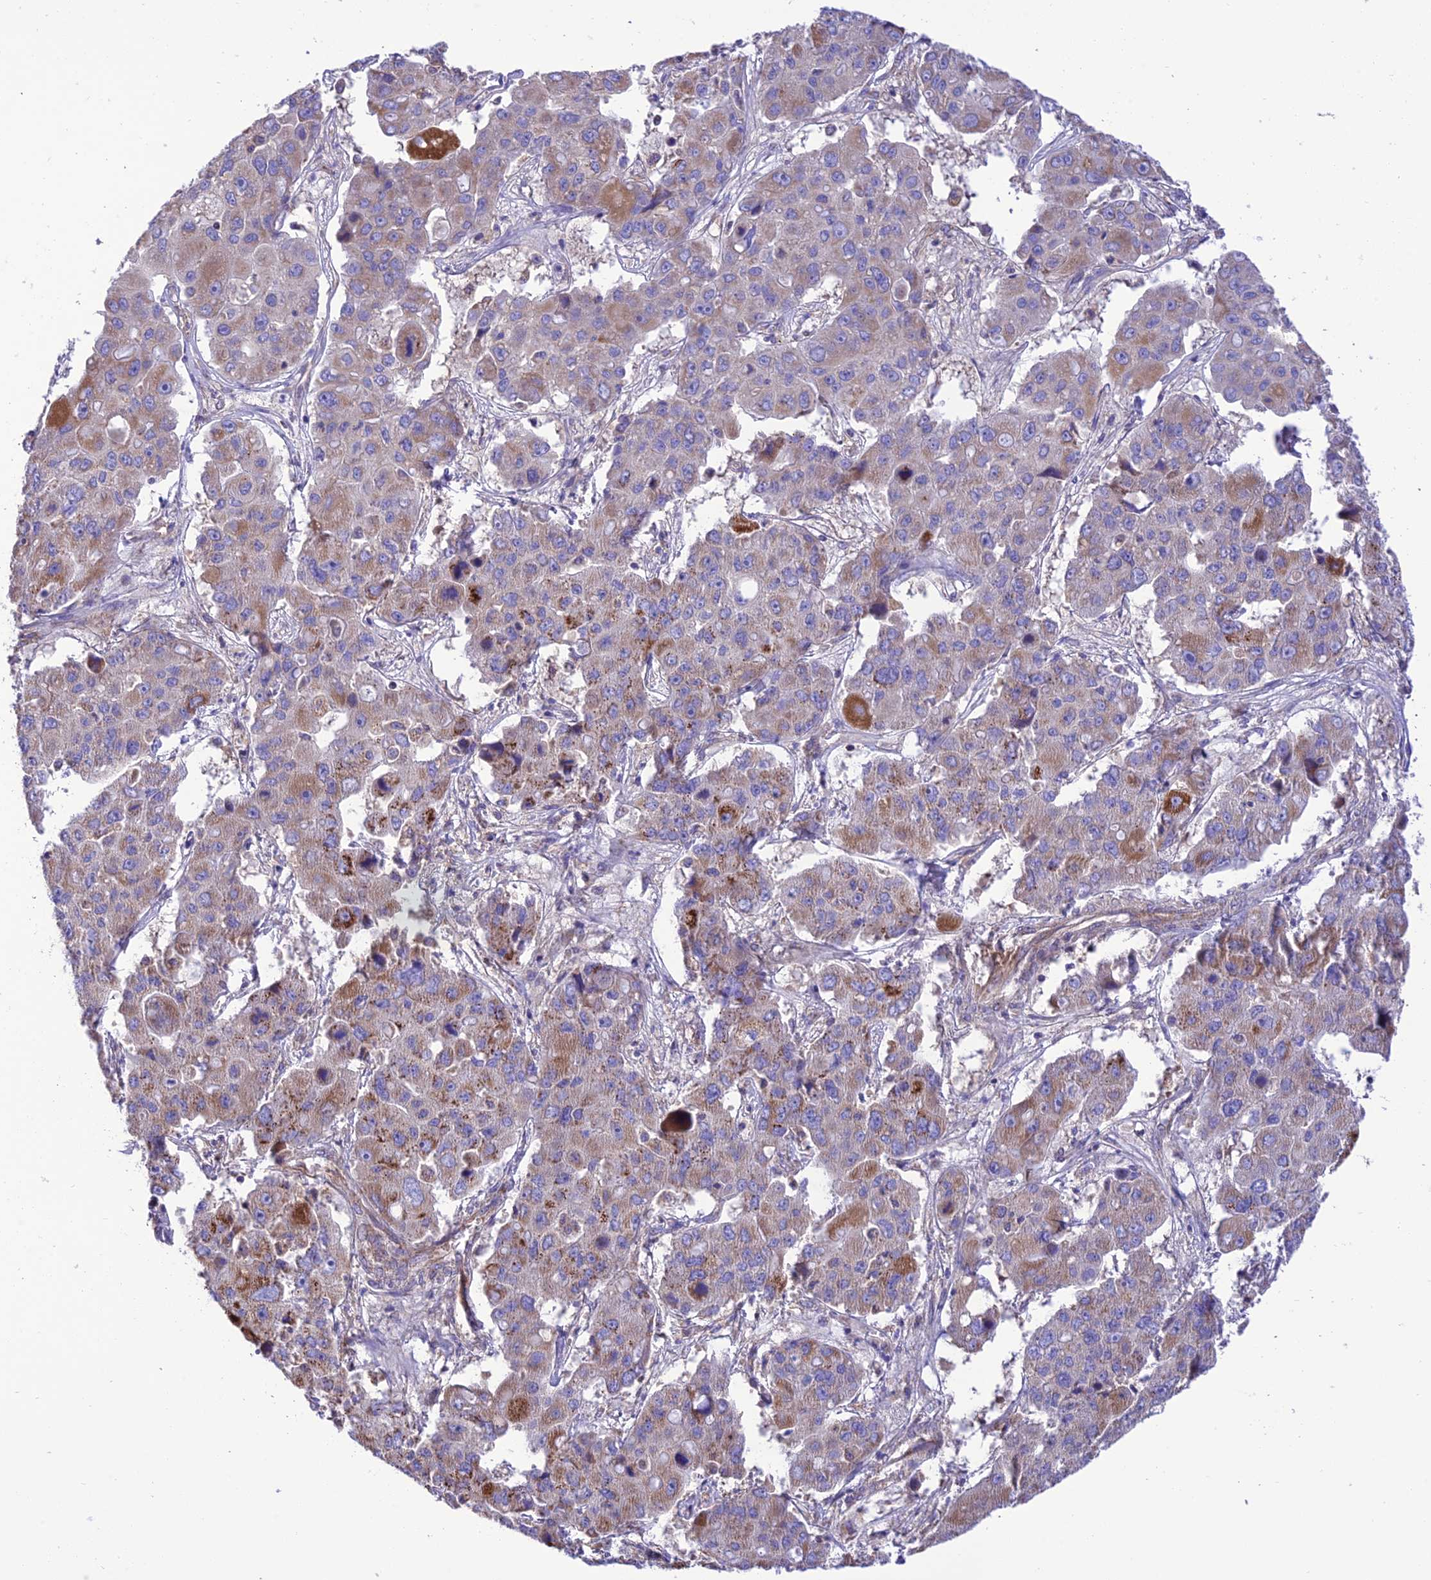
{"staining": {"intensity": "moderate", "quantity": "<25%", "location": "cytoplasmic/membranous"}, "tissue": "liver cancer", "cell_type": "Tumor cells", "image_type": "cancer", "snomed": [{"axis": "morphology", "description": "Cholangiocarcinoma"}, {"axis": "topography", "description": "Liver"}], "caption": "Liver cancer (cholangiocarcinoma) stained with a brown dye demonstrates moderate cytoplasmic/membranous positive staining in approximately <25% of tumor cells.", "gene": "MAP3K12", "patient": {"sex": "male", "age": 67}}